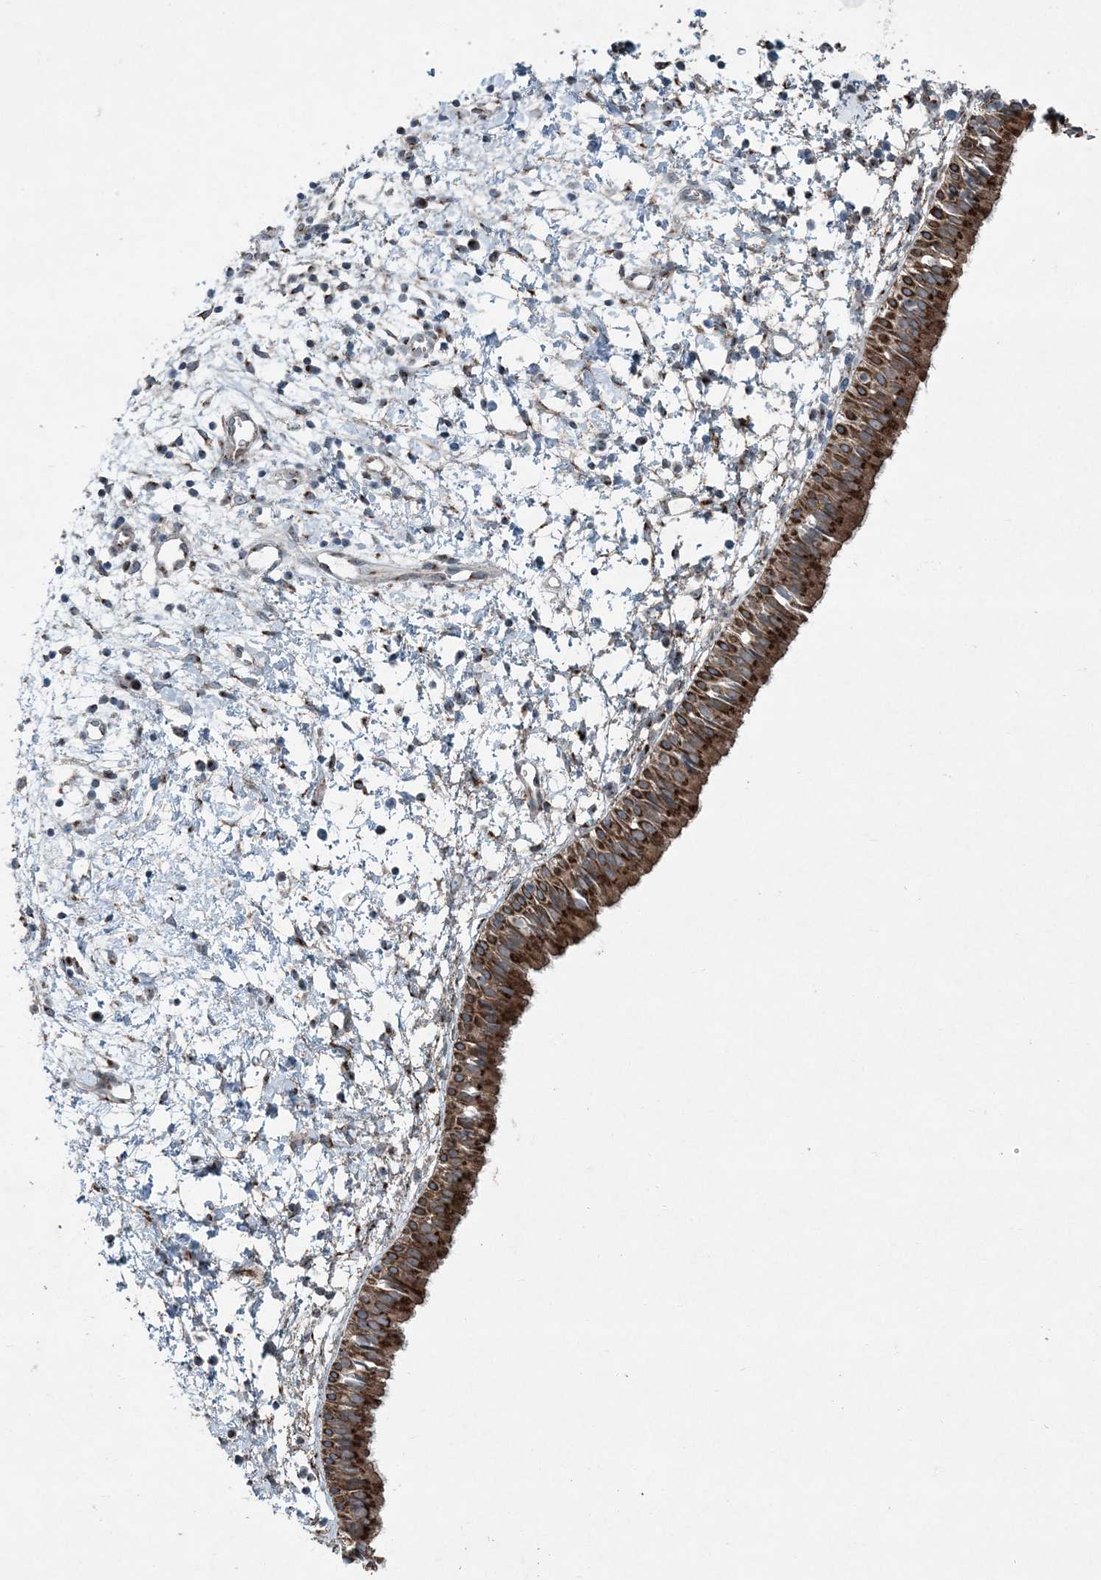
{"staining": {"intensity": "strong", "quantity": ">75%", "location": "cytoplasmic/membranous"}, "tissue": "nasopharynx", "cell_type": "Respiratory epithelial cells", "image_type": "normal", "snomed": [{"axis": "morphology", "description": "Normal tissue, NOS"}, {"axis": "topography", "description": "Nasopharynx"}], "caption": "An immunohistochemistry histopathology image of normal tissue is shown. Protein staining in brown shows strong cytoplasmic/membranous positivity in nasopharynx within respiratory epithelial cells. The staining was performed using DAB to visualize the protein expression in brown, while the nuclei were stained in blue with hematoxylin (Magnification: 20x).", "gene": "GCC2", "patient": {"sex": "male", "age": 22}}